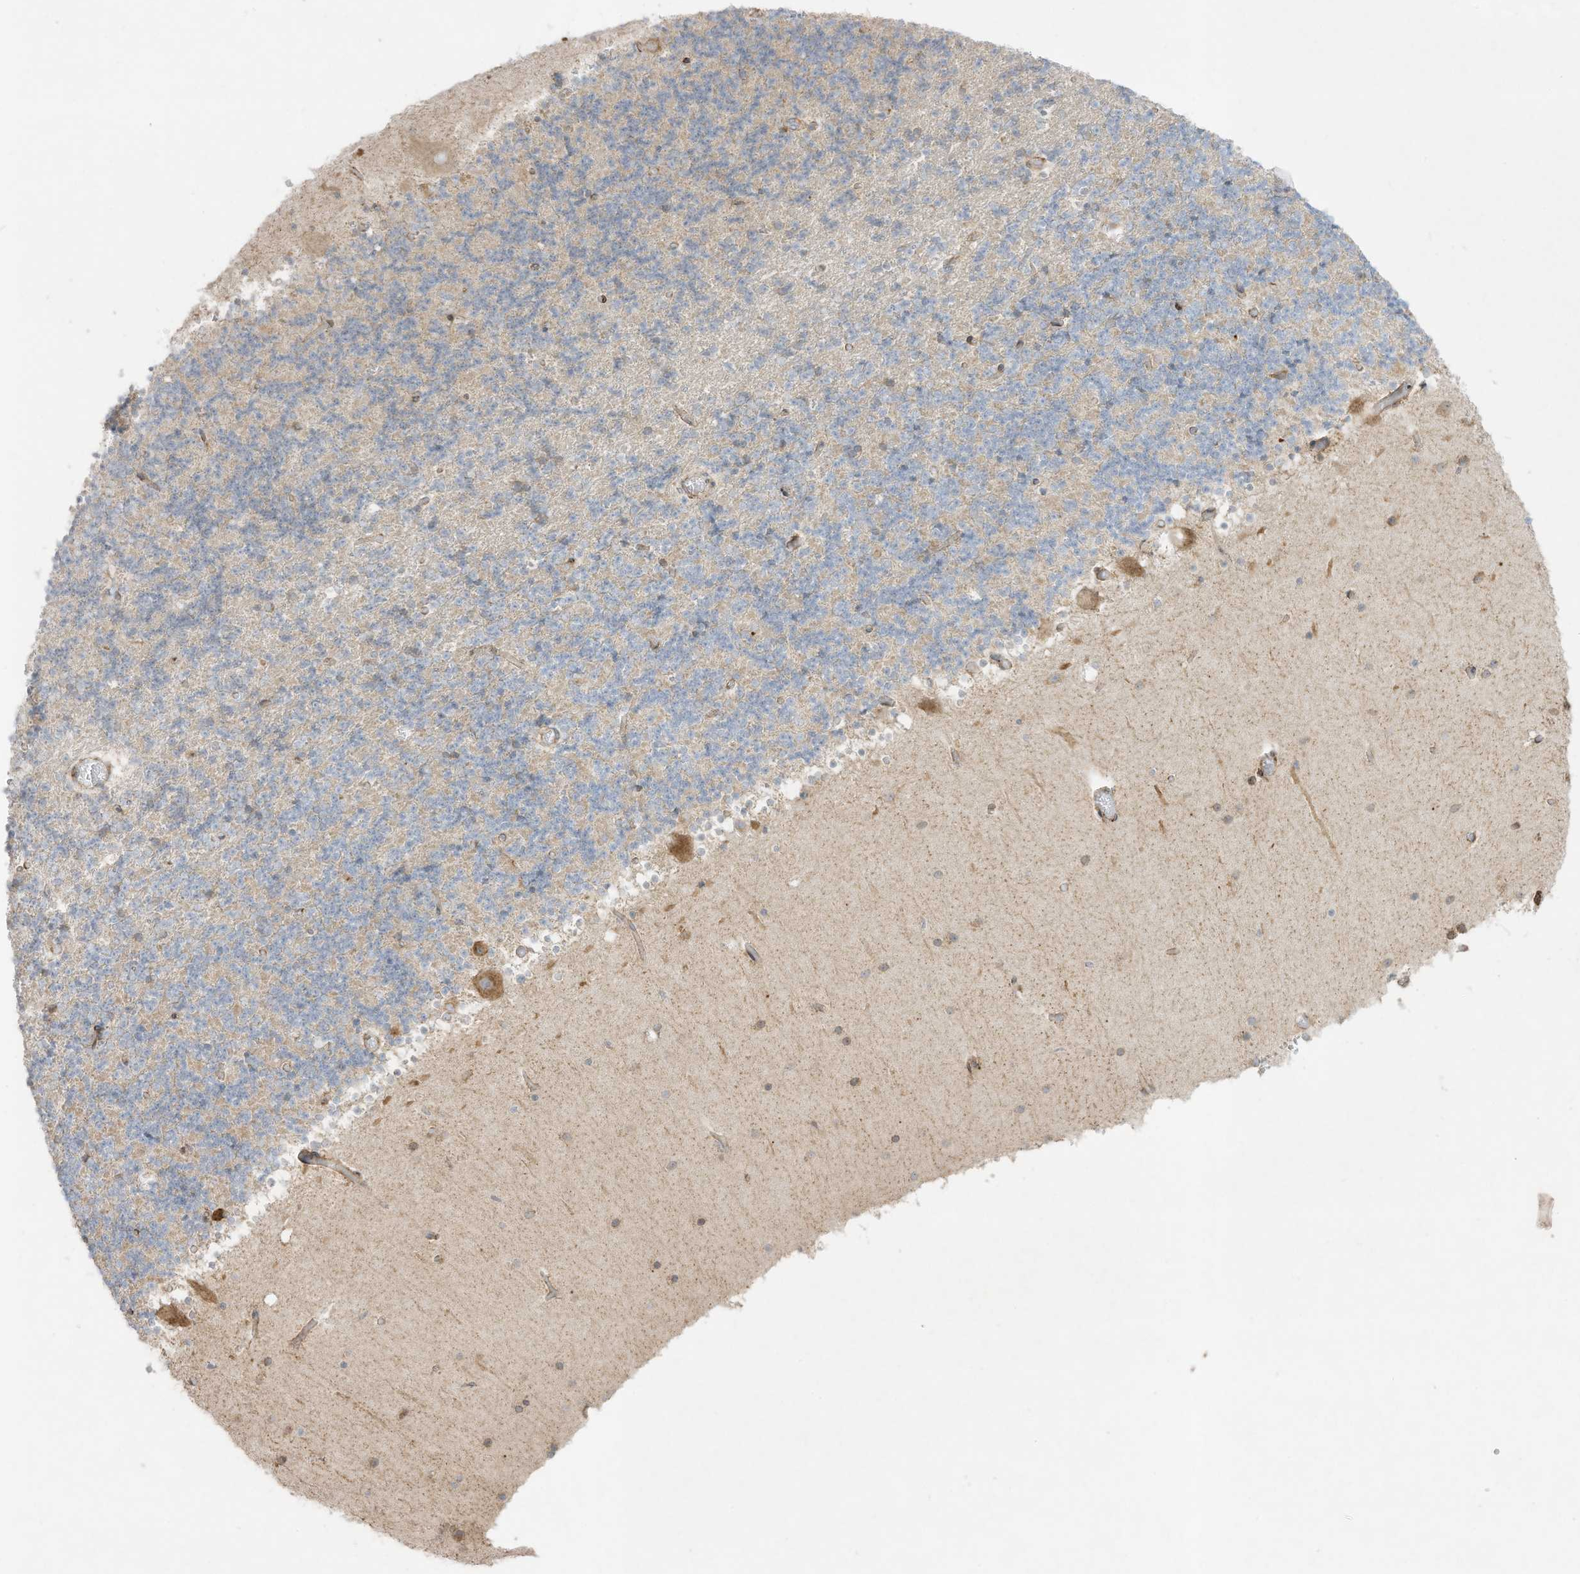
{"staining": {"intensity": "negative", "quantity": "none", "location": "none"}, "tissue": "cerebellum", "cell_type": "Cells in granular layer", "image_type": "normal", "snomed": [{"axis": "morphology", "description": "Normal tissue, NOS"}, {"axis": "topography", "description": "Cerebellum"}], "caption": "Protein analysis of unremarkable cerebellum reveals no significant positivity in cells in granular layer.", "gene": "PTK6", "patient": {"sex": "male", "age": 57}}